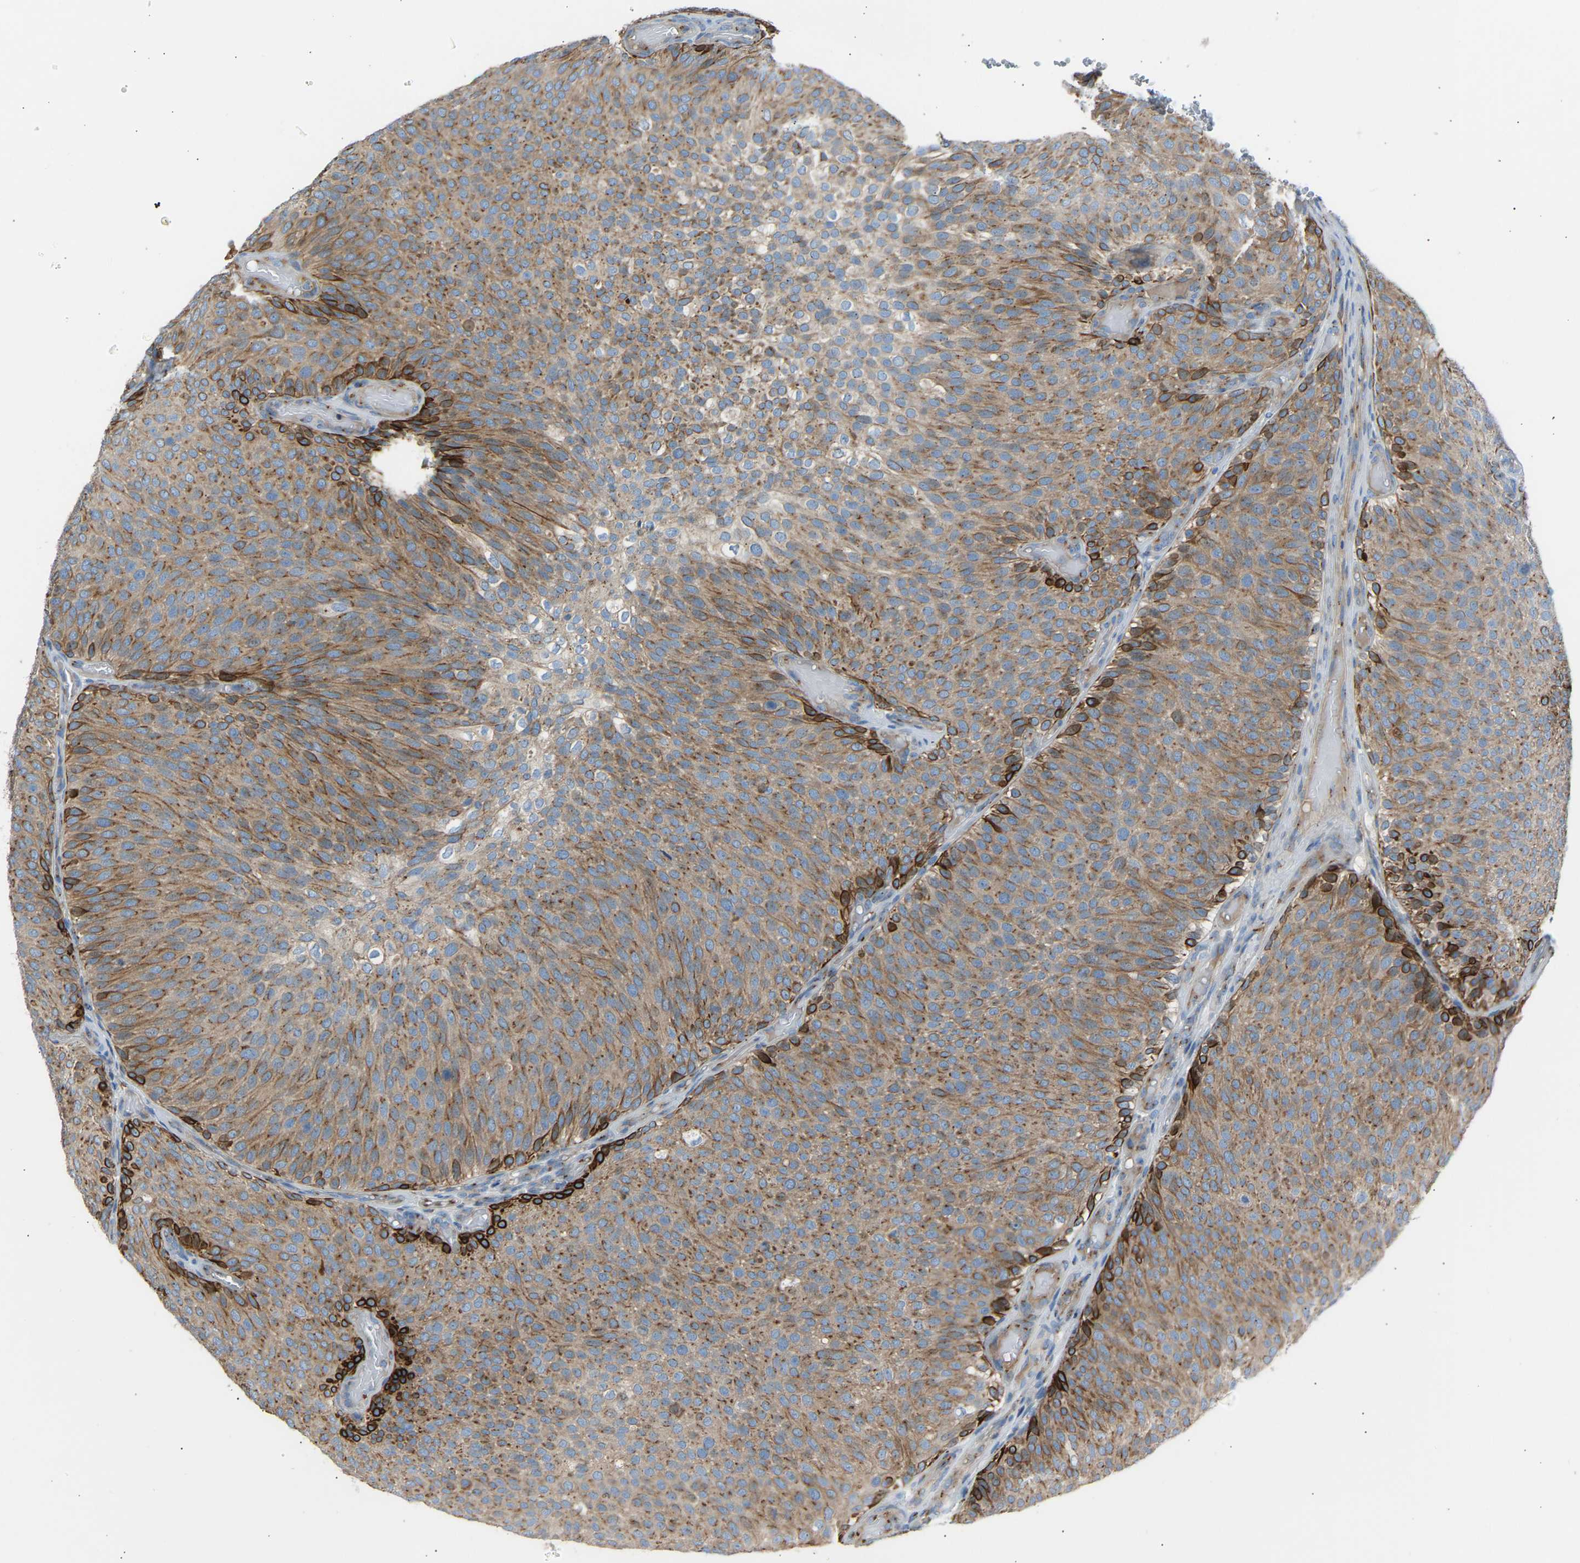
{"staining": {"intensity": "moderate", "quantity": ">75%", "location": "cytoplasmic/membranous"}, "tissue": "urothelial cancer", "cell_type": "Tumor cells", "image_type": "cancer", "snomed": [{"axis": "morphology", "description": "Urothelial carcinoma, Low grade"}, {"axis": "topography", "description": "Urinary bladder"}], "caption": "A high-resolution micrograph shows immunohistochemistry staining of urothelial cancer, which shows moderate cytoplasmic/membranous positivity in about >75% of tumor cells. The protein is stained brown, and the nuclei are stained in blue (DAB IHC with brightfield microscopy, high magnification).", "gene": "CYREN", "patient": {"sex": "male", "age": 78}}